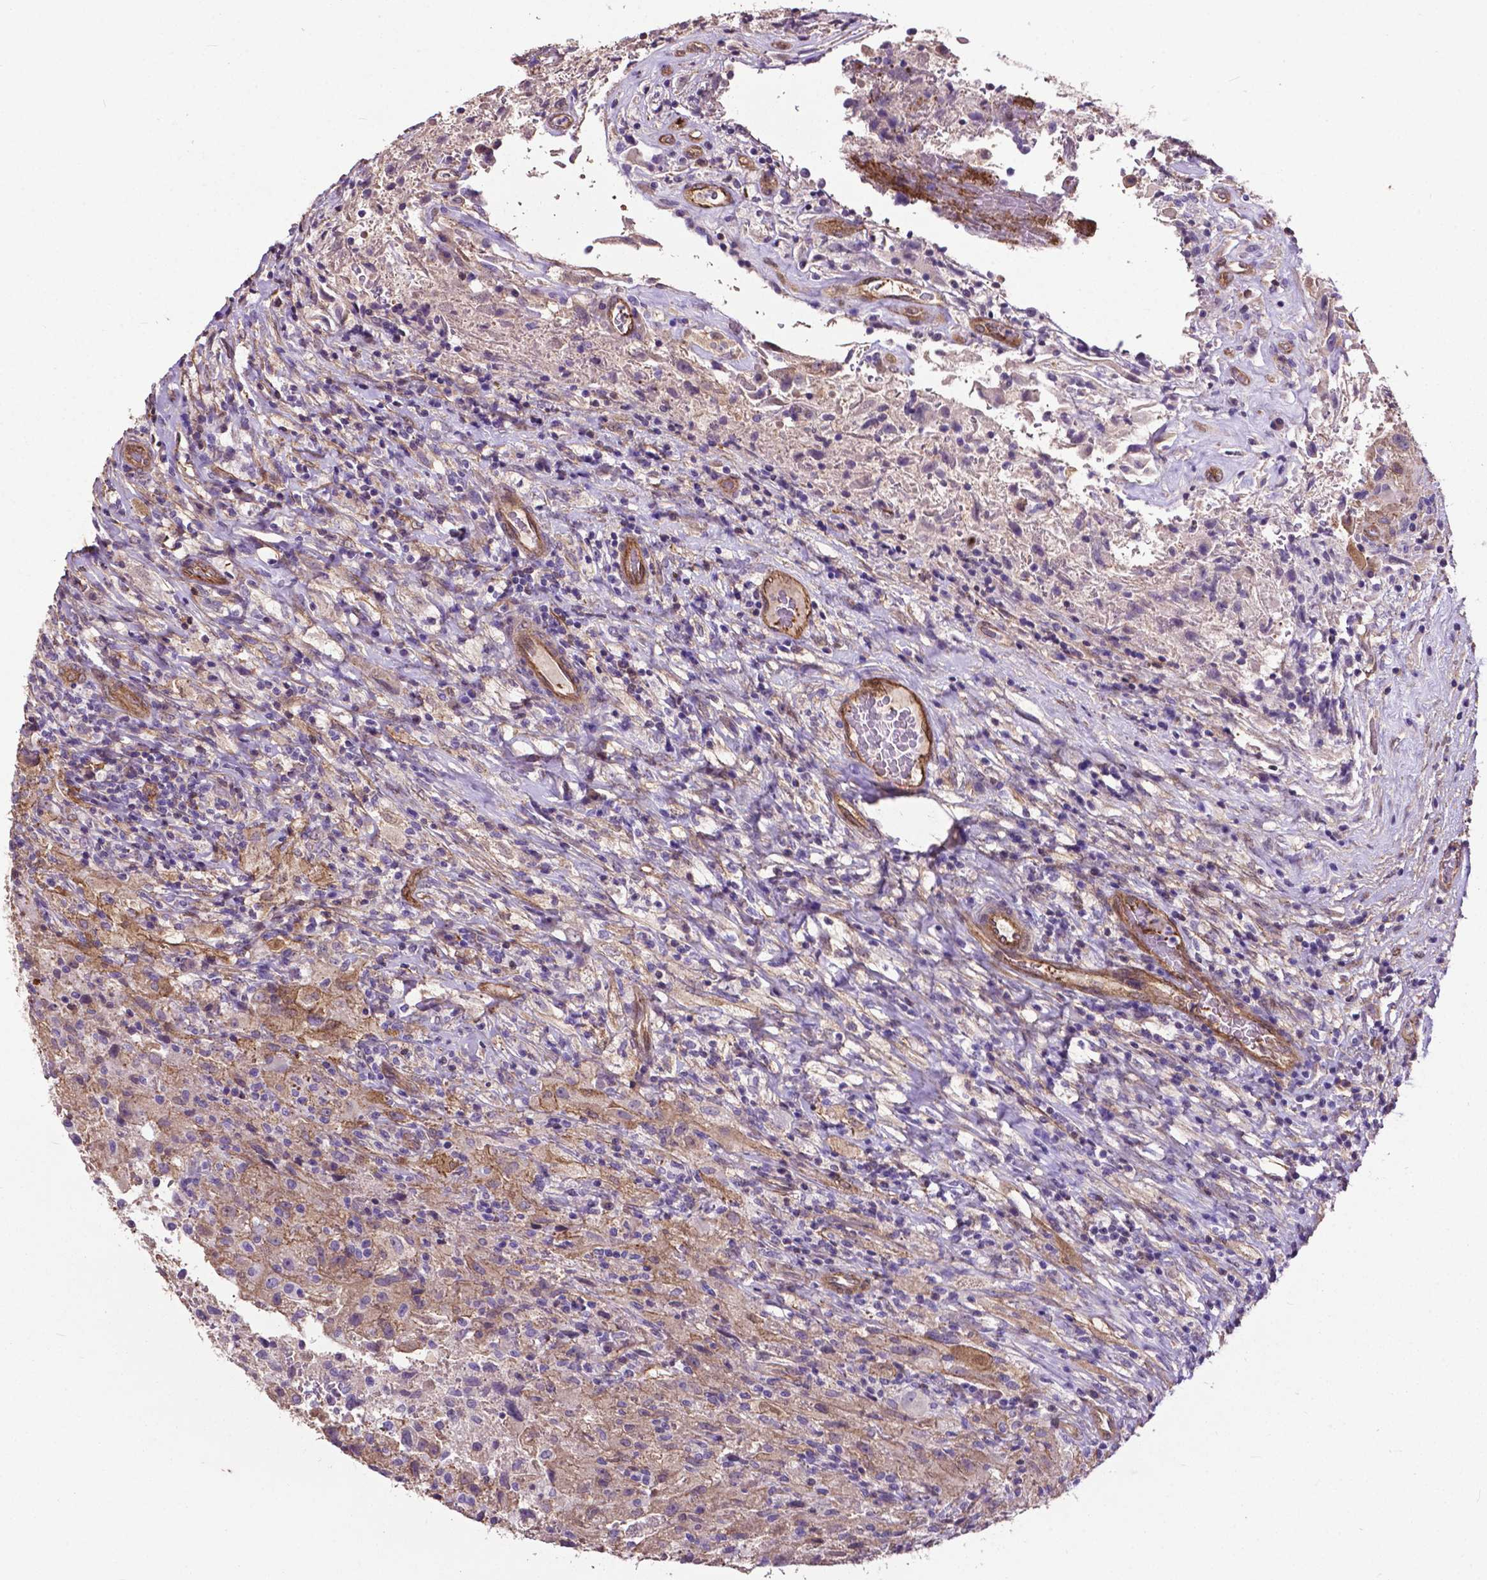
{"staining": {"intensity": "weak", "quantity": "<25%", "location": "cytoplasmic/membranous"}, "tissue": "glioma", "cell_type": "Tumor cells", "image_type": "cancer", "snomed": [{"axis": "morphology", "description": "Glioma, malignant, High grade"}, {"axis": "topography", "description": "Brain"}], "caption": "Image shows no protein staining in tumor cells of high-grade glioma (malignant) tissue.", "gene": "PDLIM1", "patient": {"sex": "male", "age": 68}}